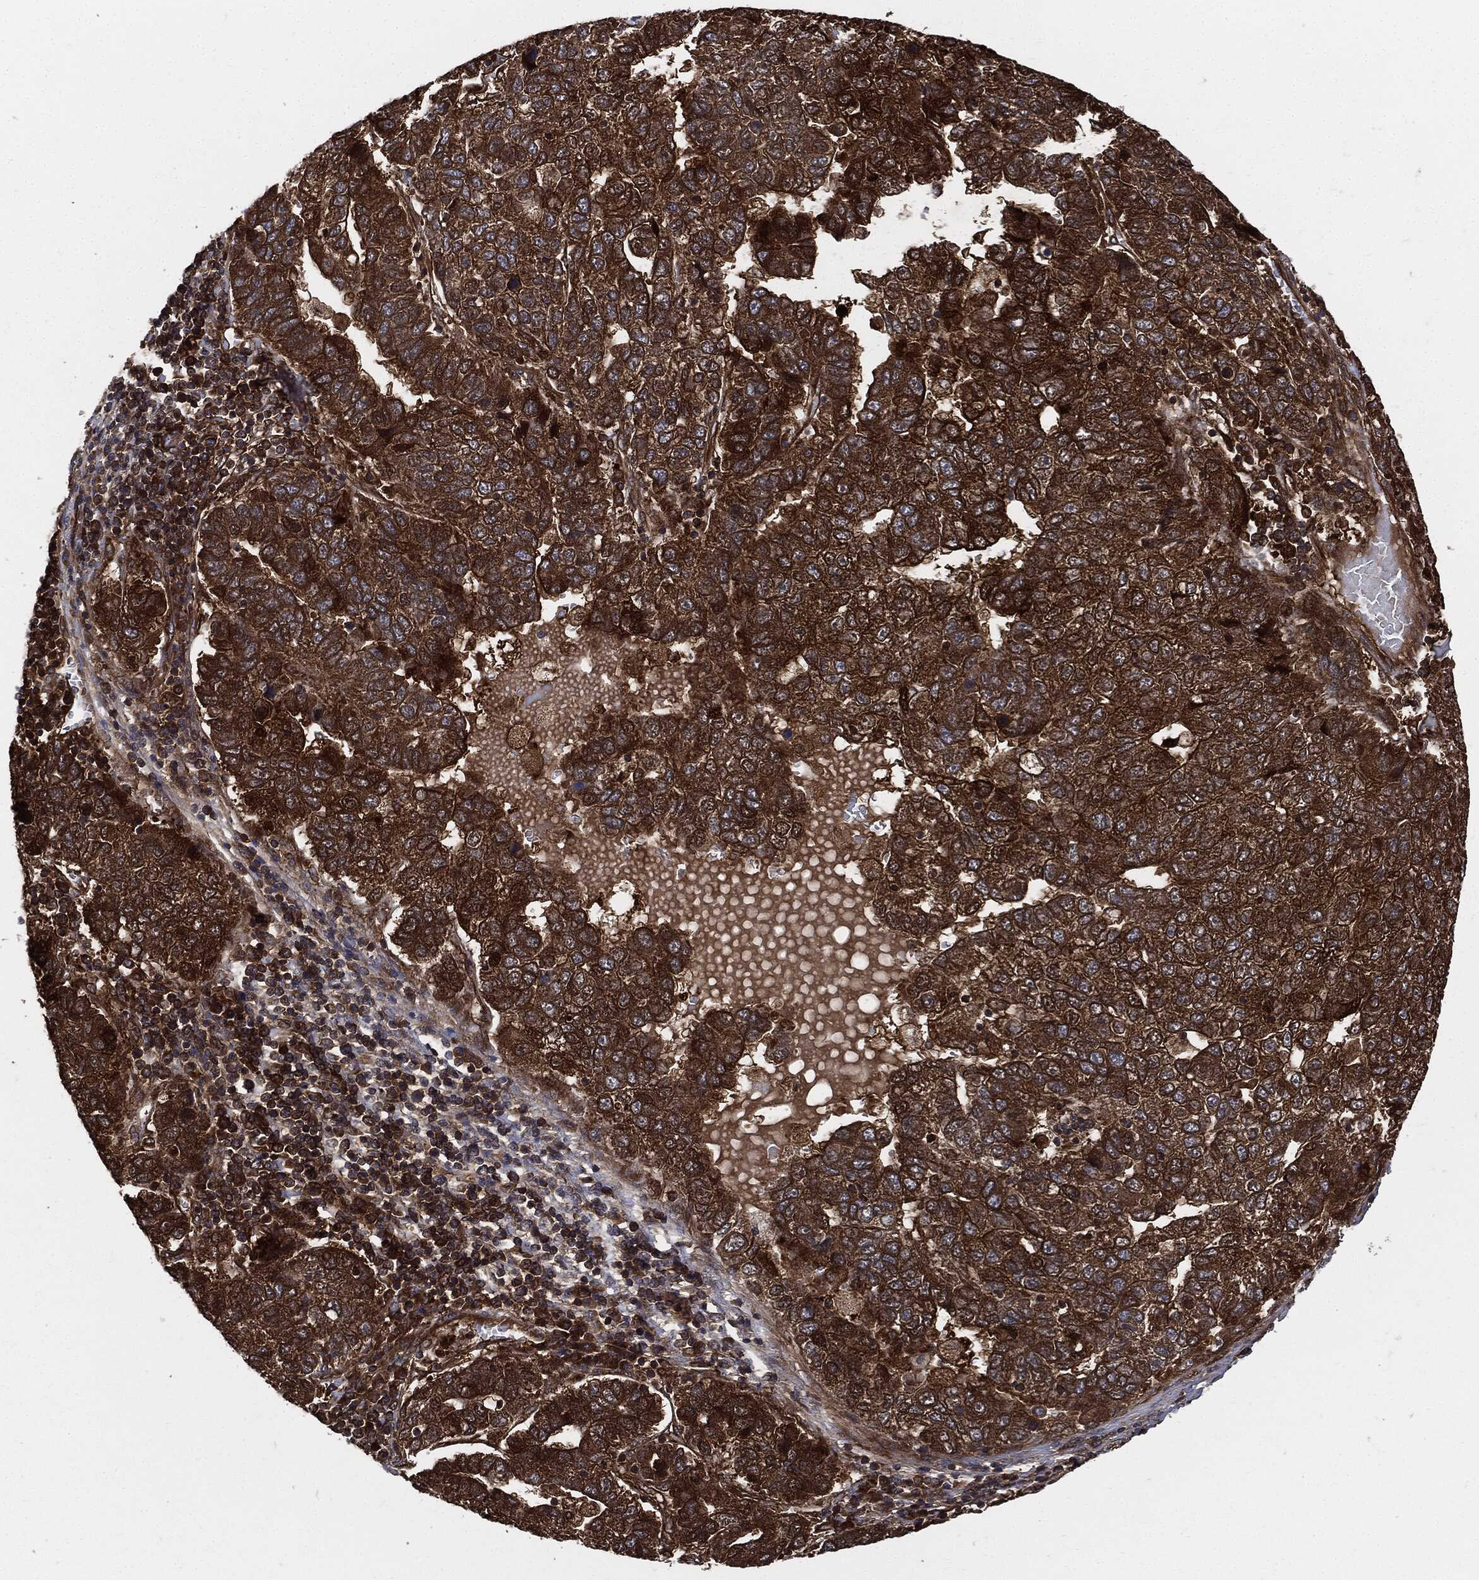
{"staining": {"intensity": "strong", "quantity": ">75%", "location": "cytoplasmic/membranous"}, "tissue": "pancreatic cancer", "cell_type": "Tumor cells", "image_type": "cancer", "snomed": [{"axis": "morphology", "description": "Adenocarcinoma, NOS"}, {"axis": "topography", "description": "Pancreas"}], "caption": "Tumor cells show strong cytoplasmic/membranous staining in about >75% of cells in pancreatic cancer (adenocarcinoma).", "gene": "XPNPEP1", "patient": {"sex": "female", "age": 61}}